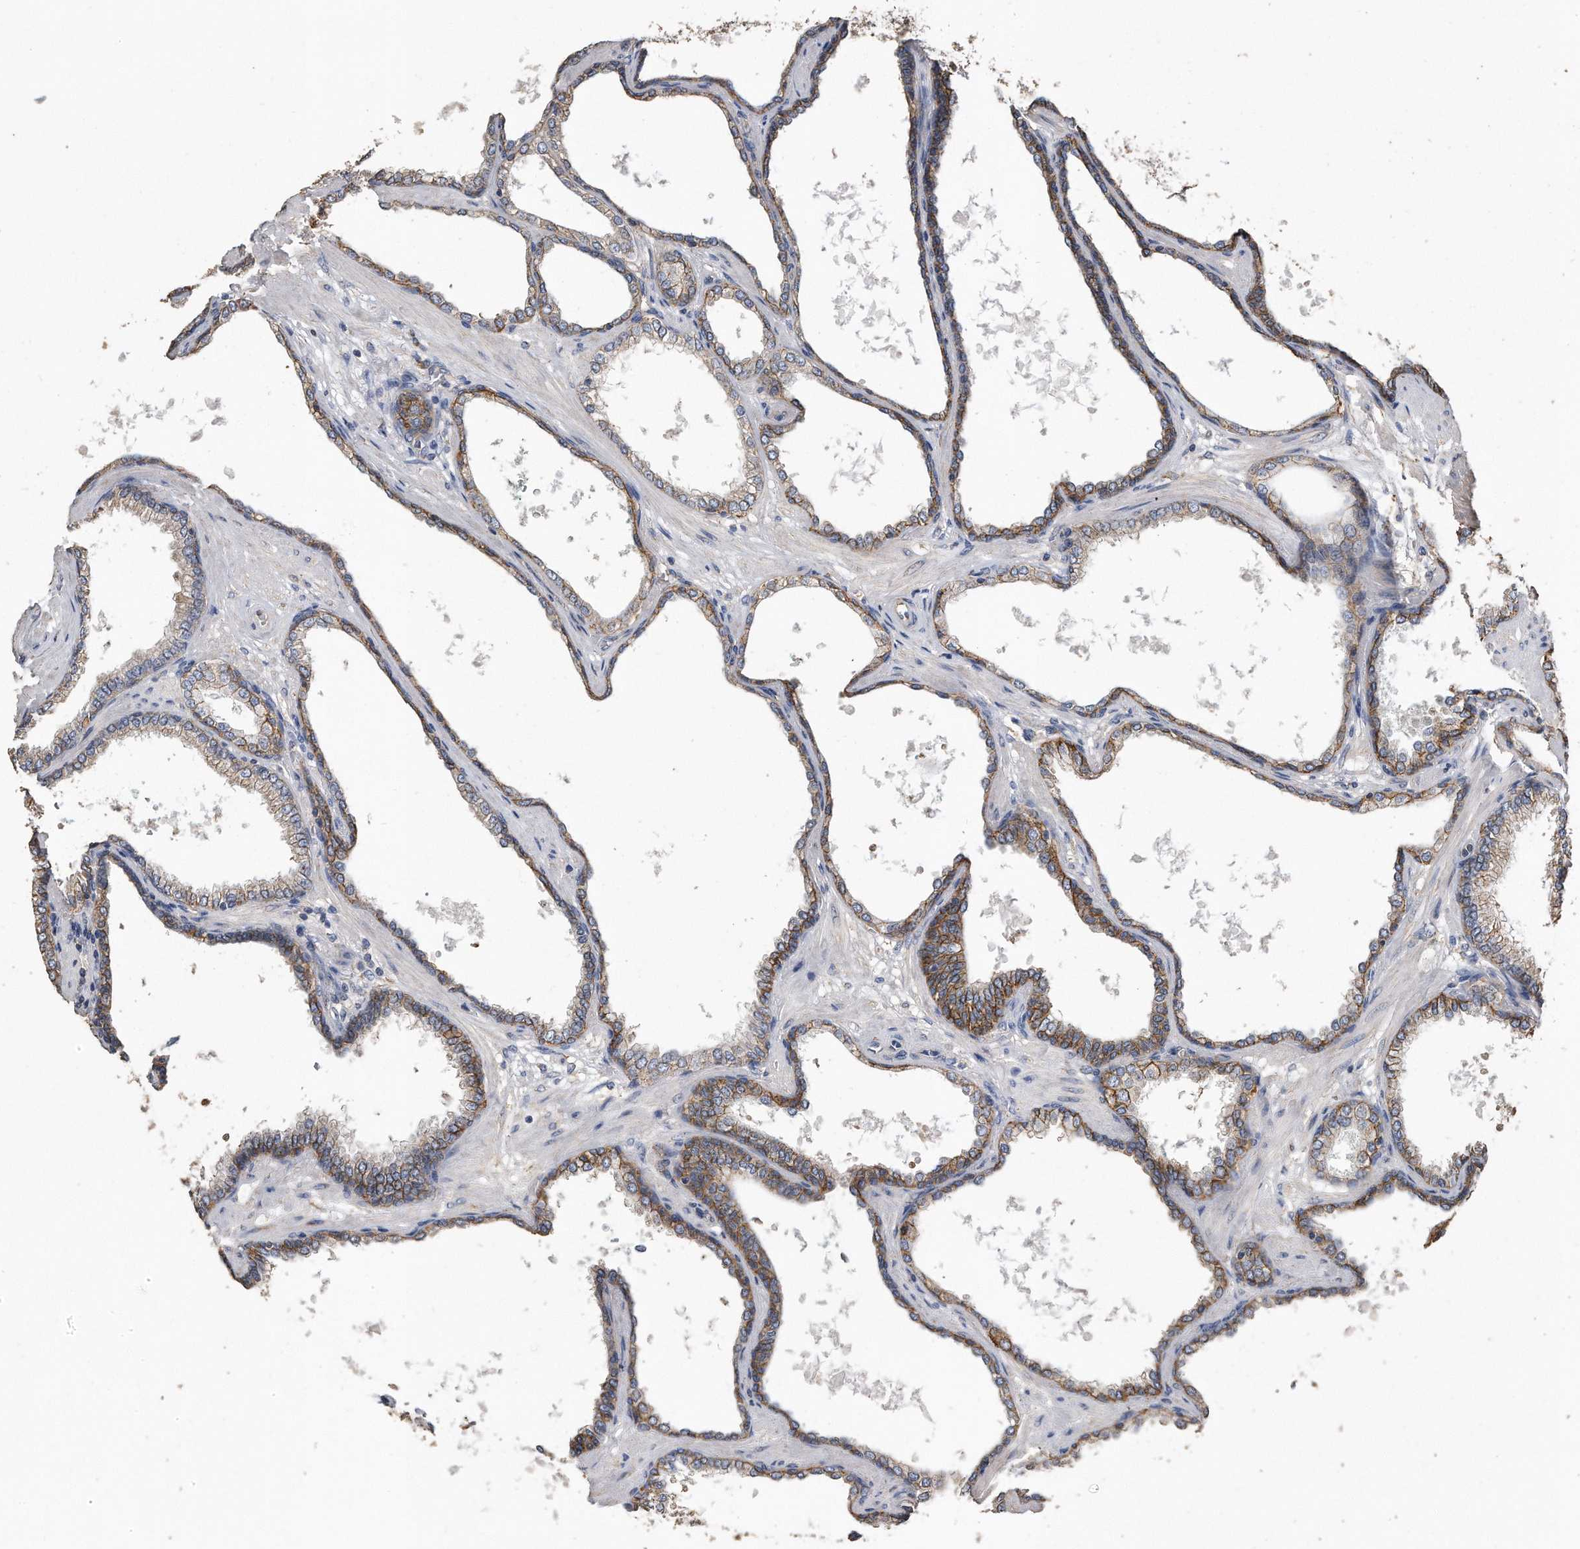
{"staining": {"intensity": "moderate", "quantity": "<25%", "location": "cytoplasmic/membranous"}, "tissue": "prostate cancer", "cell_type": "Tumor cells", "image_type": "cancer", "snomed": [{"axis": "morphology", "description": "Adenocarcinoma, Low grade"}, {"axis": "topography", "description": "Prostate"}], "caption": "Prostate cancer (low-grade adenocarcinoma) tissue reveals moderate cytoplasmic/membranous staining in about <25% of tumor cells, visualized by immunohistochemistry.", "gene": "CDCP1", "patient": {"sex": "male", "age": 60}}